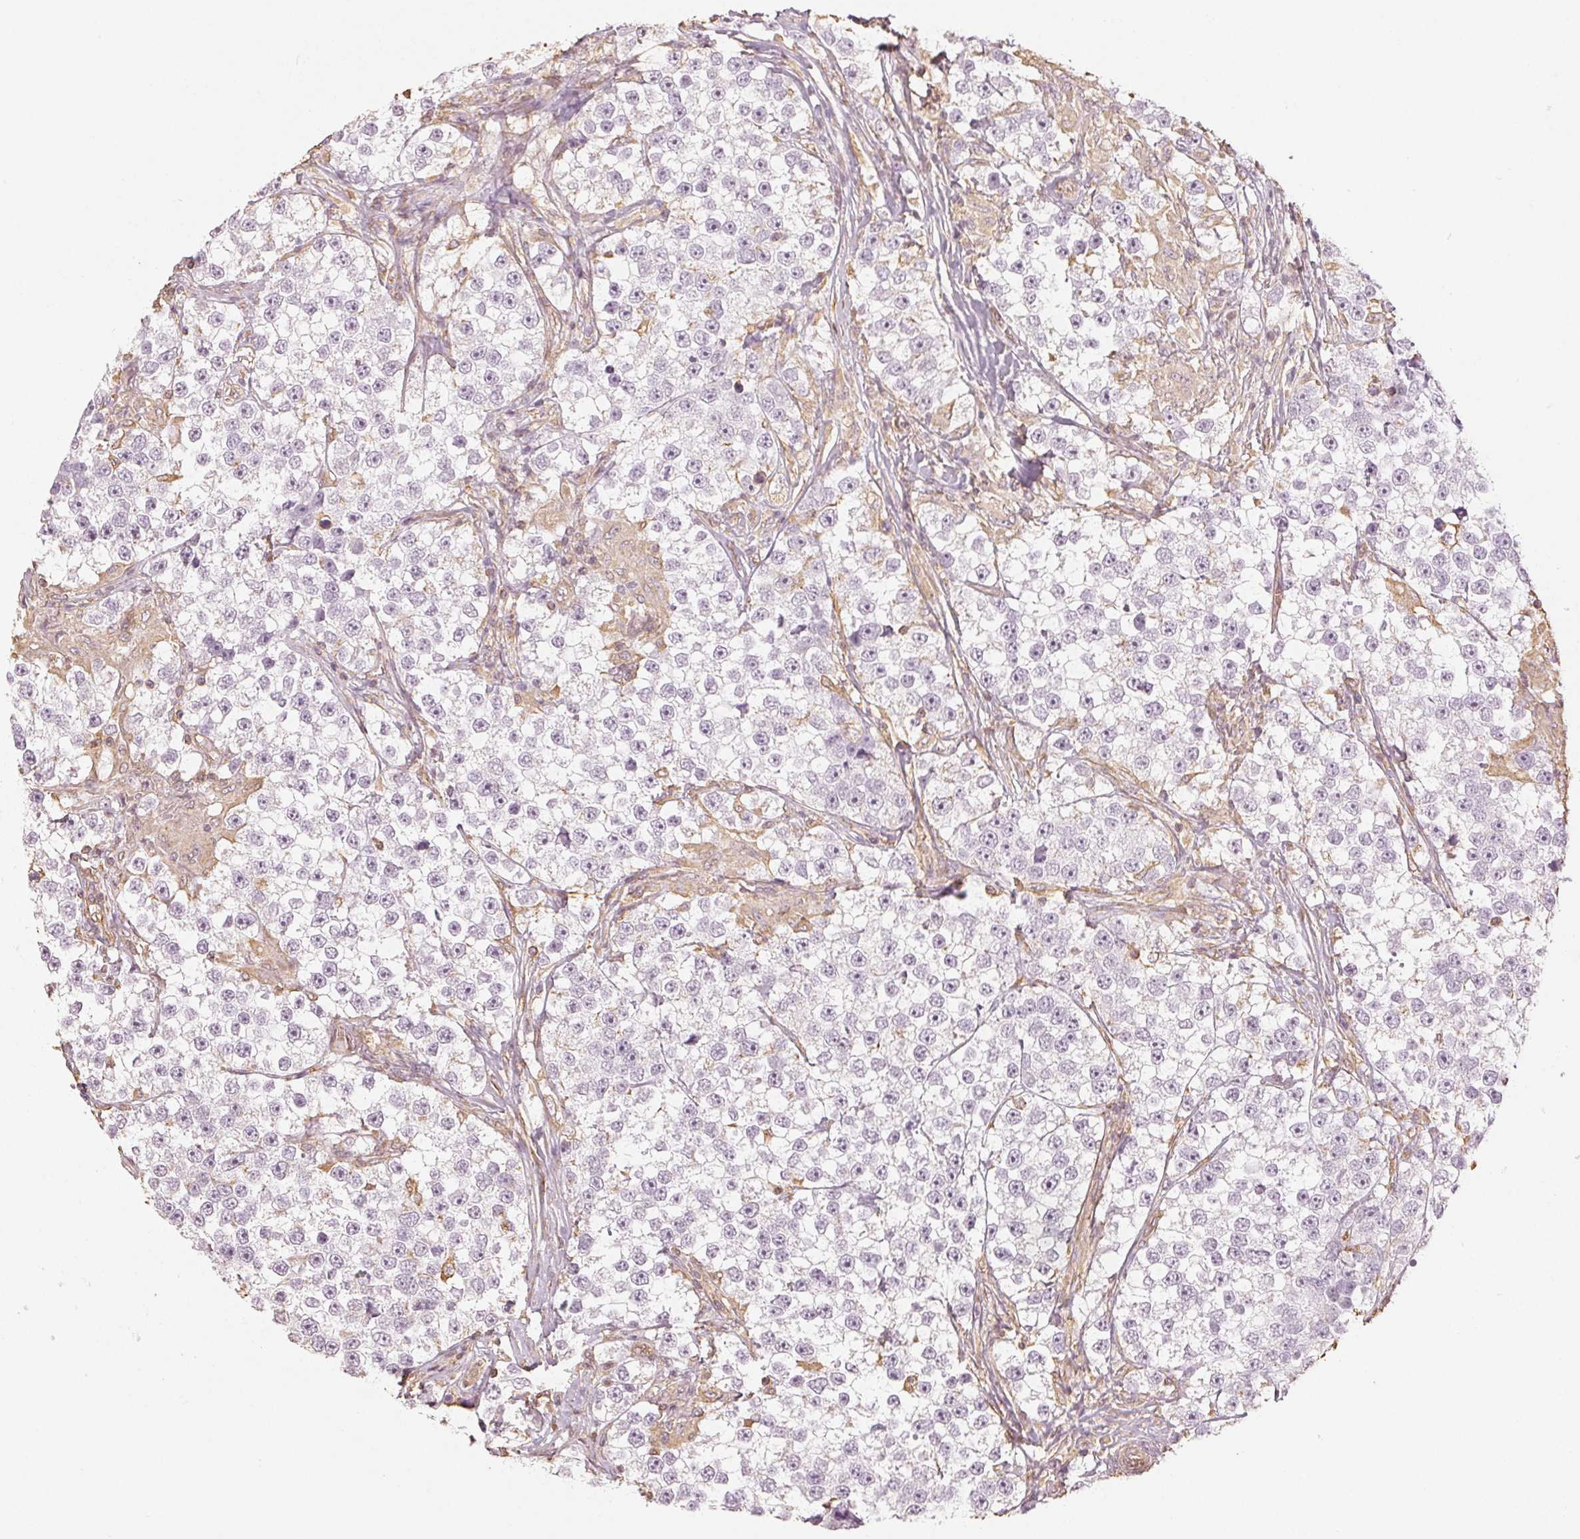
{"staining": {"intensity": "negative", "quantity": "none", "location": "none"}, "tissue": "testis cancer", "cell_type": "Tumor cells", "image_type": "cancer", "snomed": [{"axis": "morphology", "description": "Seminoma, NOS"}, {"axis": "topography", "description": "Testis"}], "caption": "Micrograph shows no protein positivity in tumor cells of testis seminoma tissue. (Immunohistochemistry (ihc), brightfield microscopy, high magnification).", "gene": "COL7A1", "patient": {"sex": "male", "age": 46}}